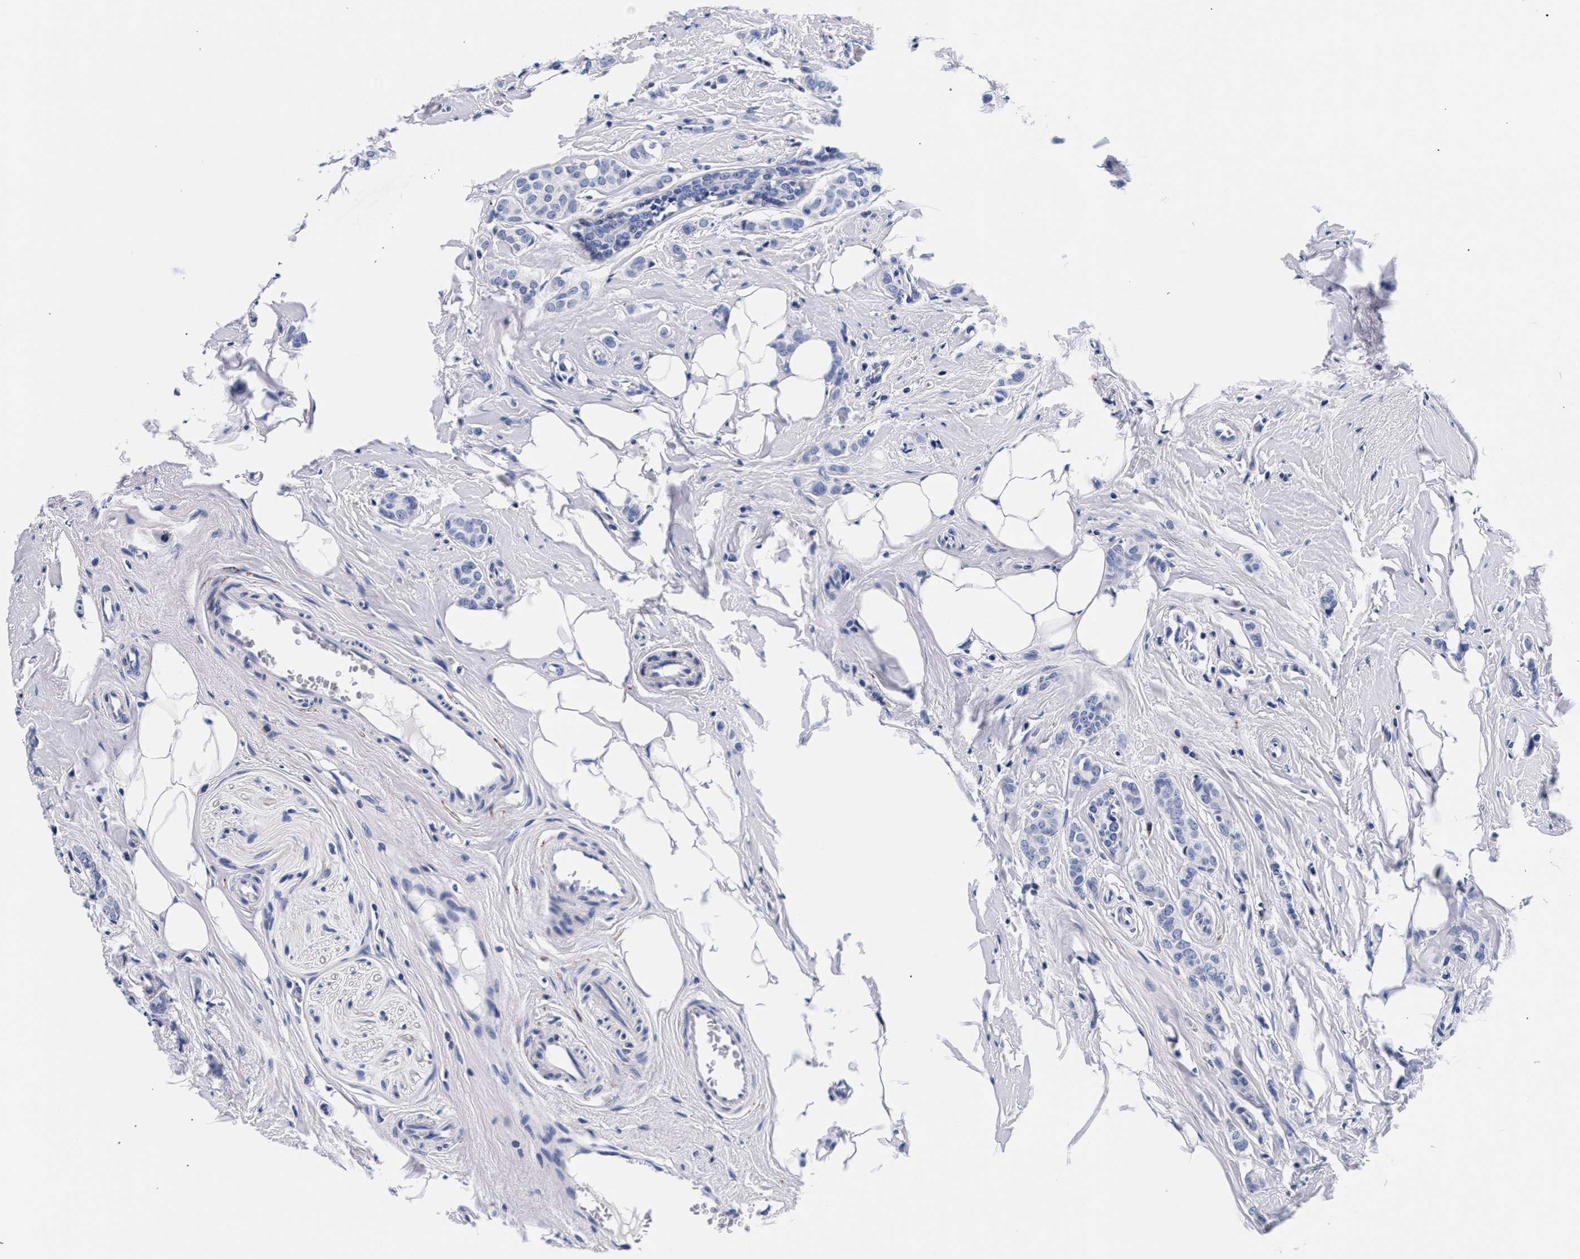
{"staining": {"intensity": "negative", "quantity": "none", "location": "none"}, "tissue": "breast cancer", "cell_type": "Tumor cells", "image_type": "cancer", "snomed": [{"axis": "morphology", "description": "Lobular carcinoma"}, {"axis": "topography", "description": "Breast"}], "caption": "Breast cancer stained for a protein using IHC reveals no expression tumor cells.", "gene": "RAB3B", "patient": {"sex": "female", "age": 60}}